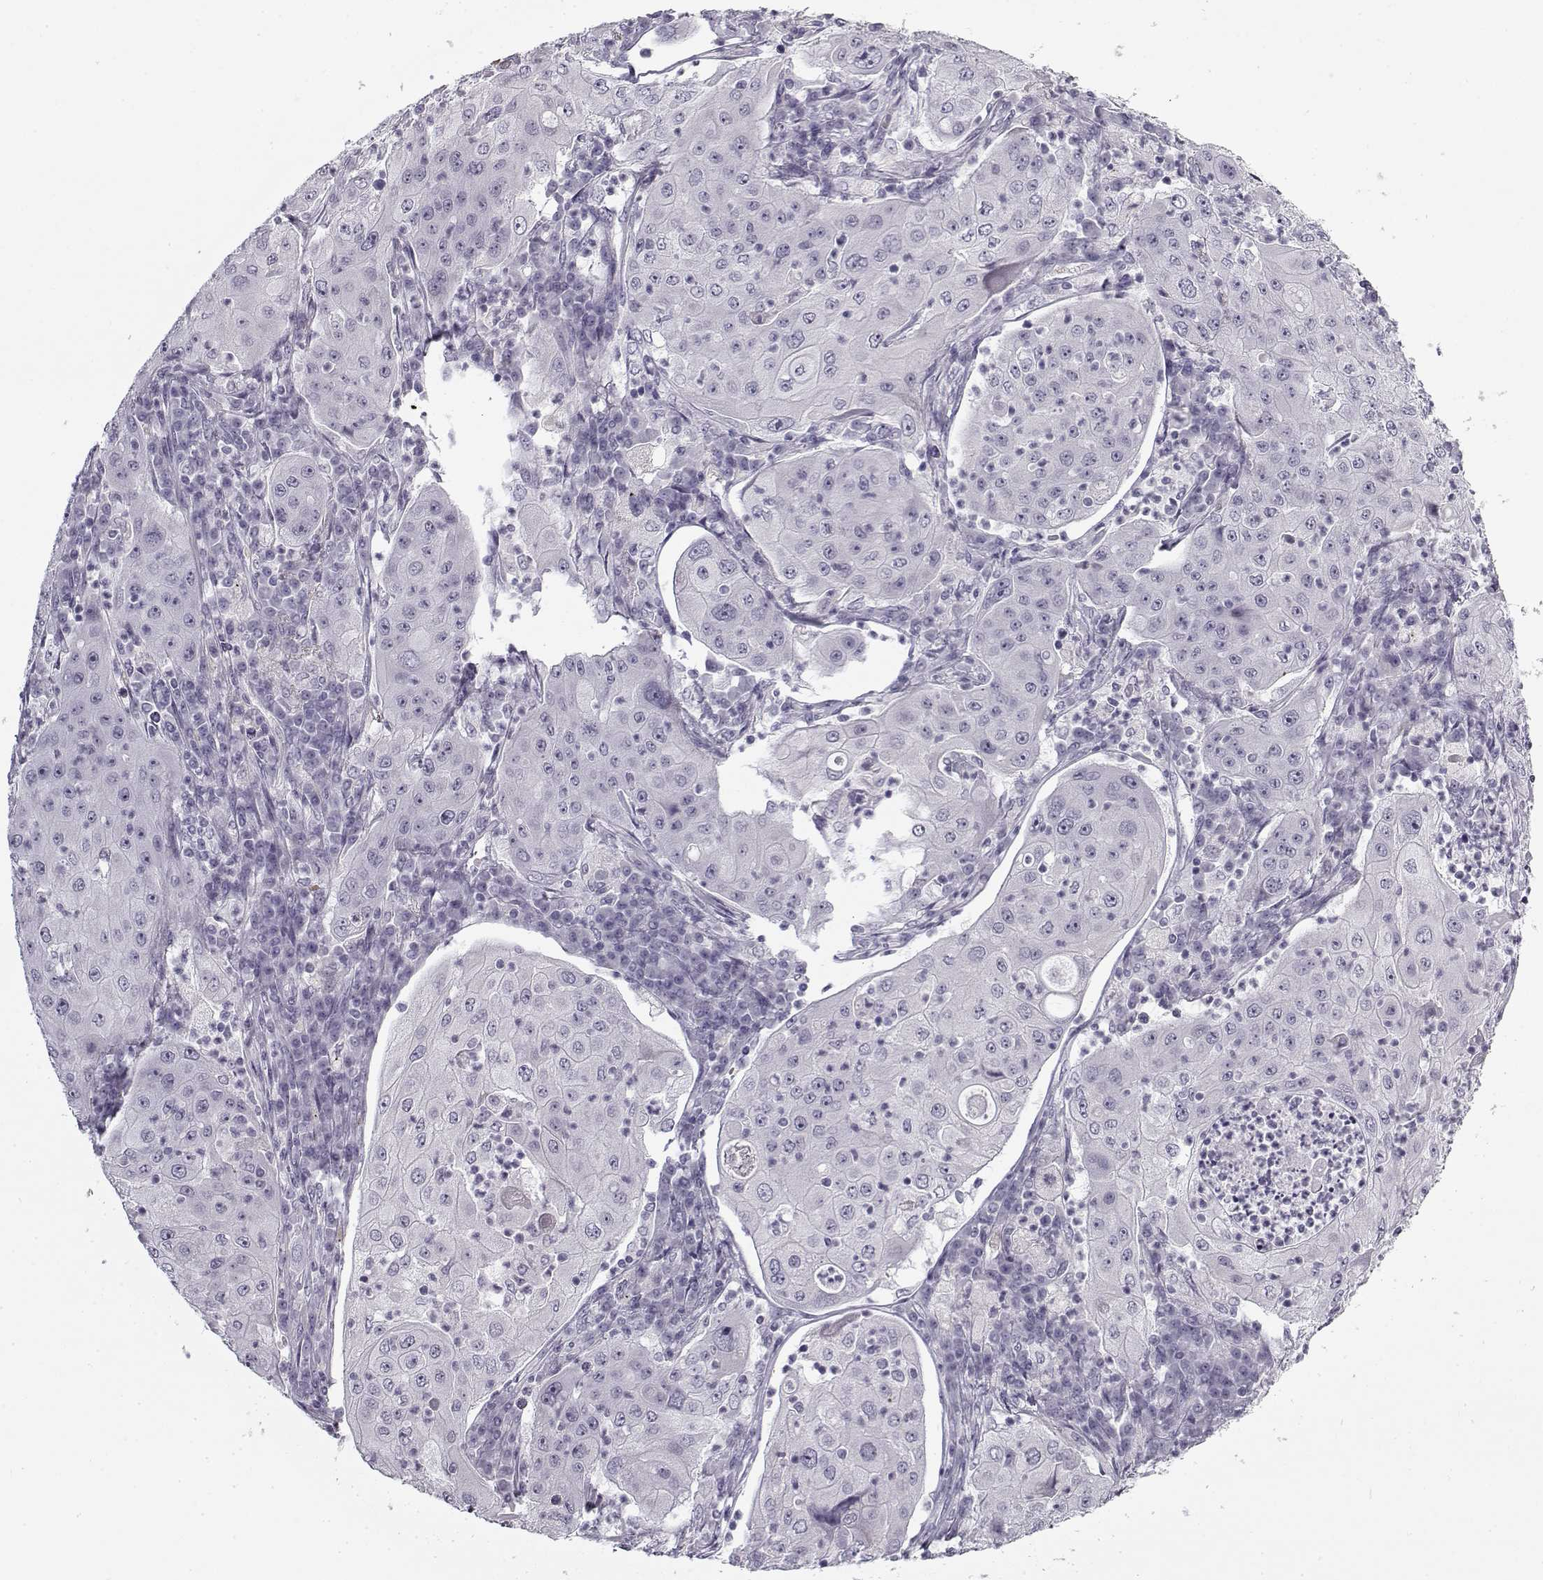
{"staining": {"intensity": "negative", "quantity": "none", "location": "none"}, "tissue": "lung cancer", "cell_type": "Tumor cells", "image_type": "cancer", "snomed": [{"axis": "morphology", "description": "Squamous cell carcinoma, NOS"}, {"axis": "topography", "description": "Lung"}], "caption": "Protein analysis of lung cancer (squamous cell carcinoma) exhibits no significant staining in tumor cells.", "gene": "SNCA", "patient": {"sex": "female", "age": 59}}